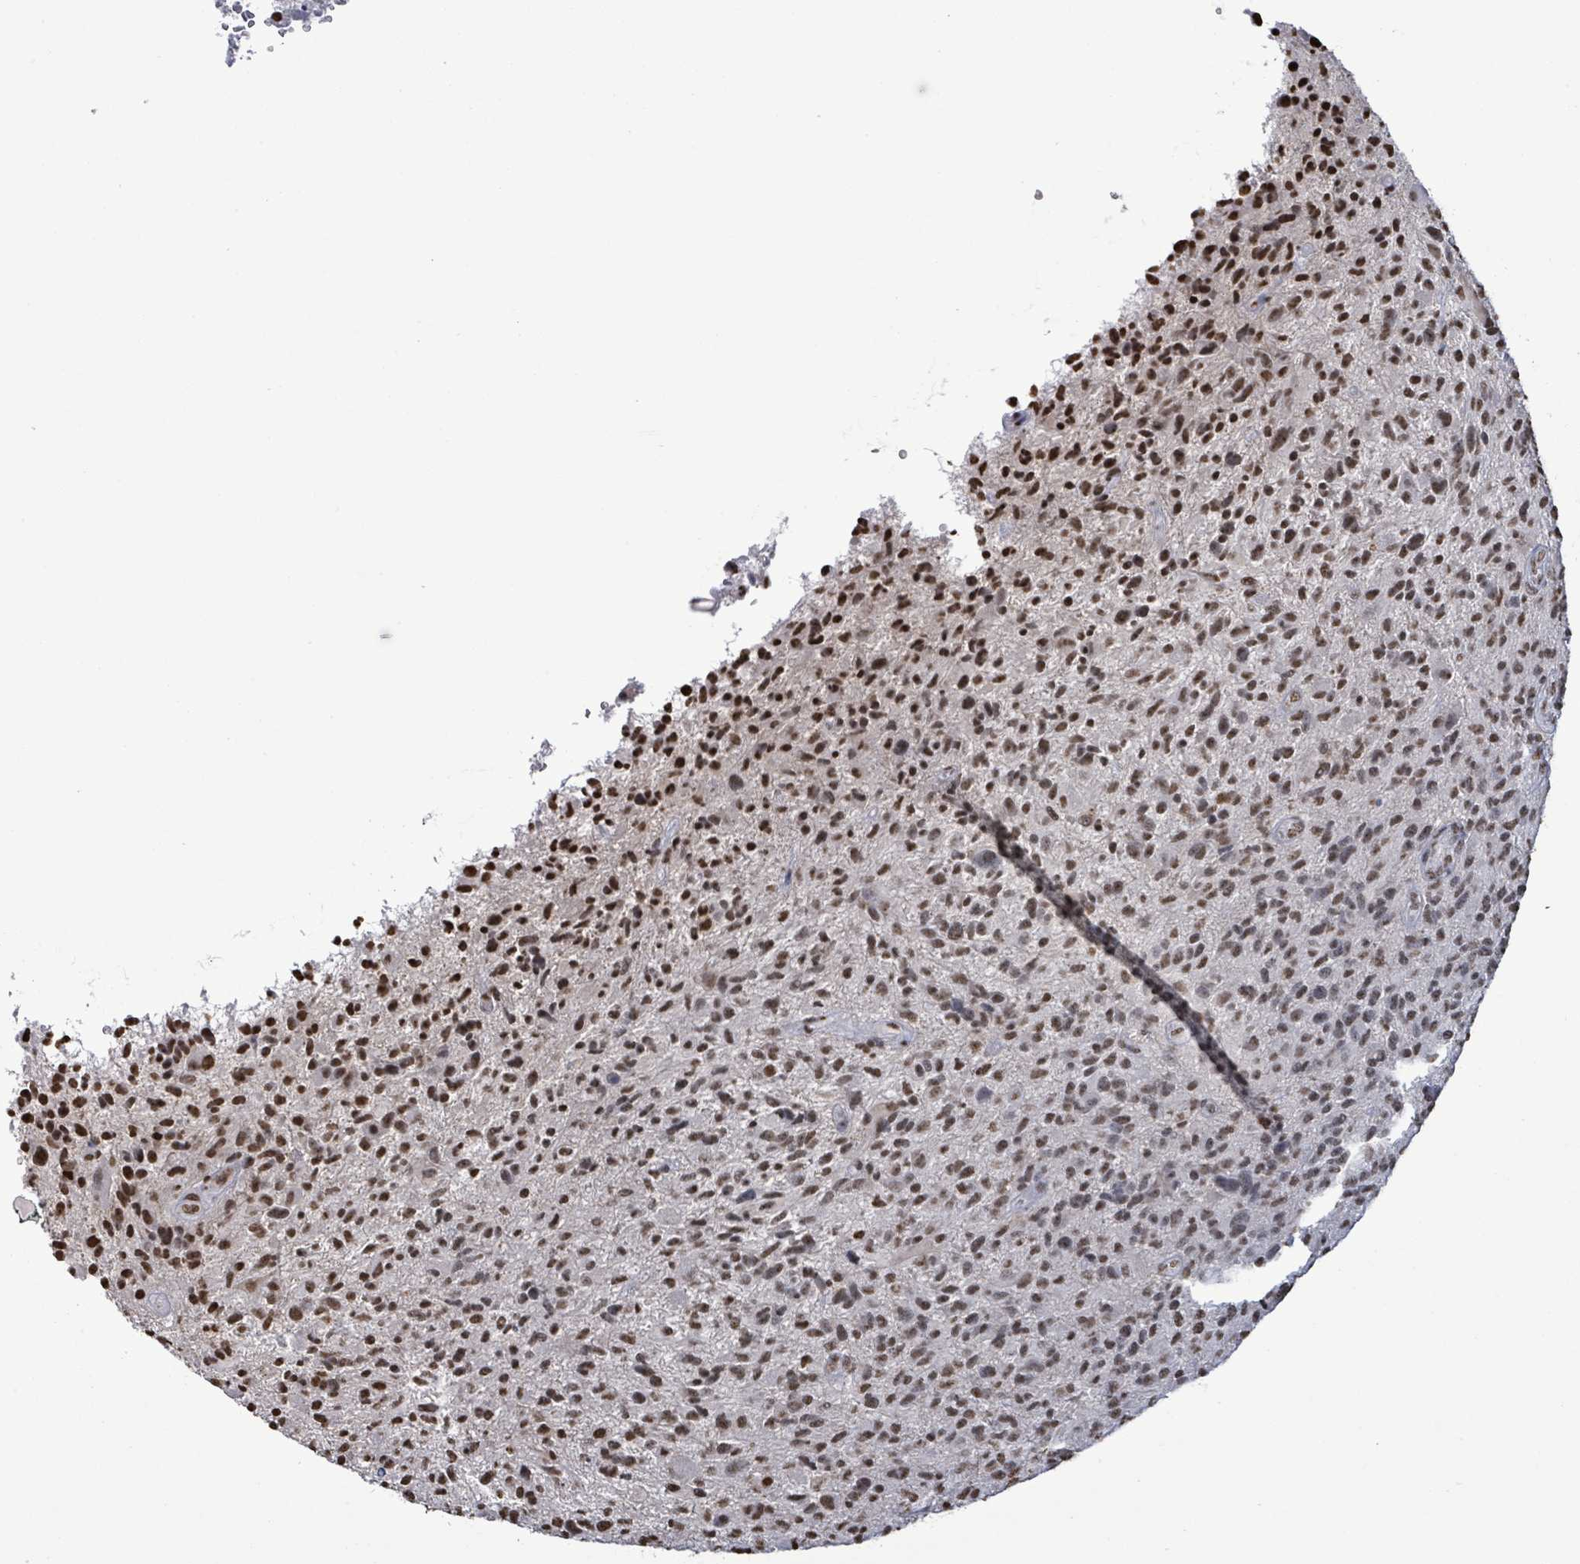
{"staining": {"intensity": "moderate", "quantity": ">75%", "location": "nuclear"}, "tissue": "glioma", "cell_type": "Tumor cells", "image_type": "cancer", "snomed": [{"axis": "morphology", "description": "Glioma, malignant, High grade"}, {"axis": "topography", "description": "Brain"}], "caption": "A high-resolution micrograph shows IHC staining of malignant glioma (high-grade), which shows moderate nuclear staining in approximately >75% of tumor cells. Nuclei are stained in blue.", "gene": "SAMD14", "patient": {"sex": "male", "age": 47}}